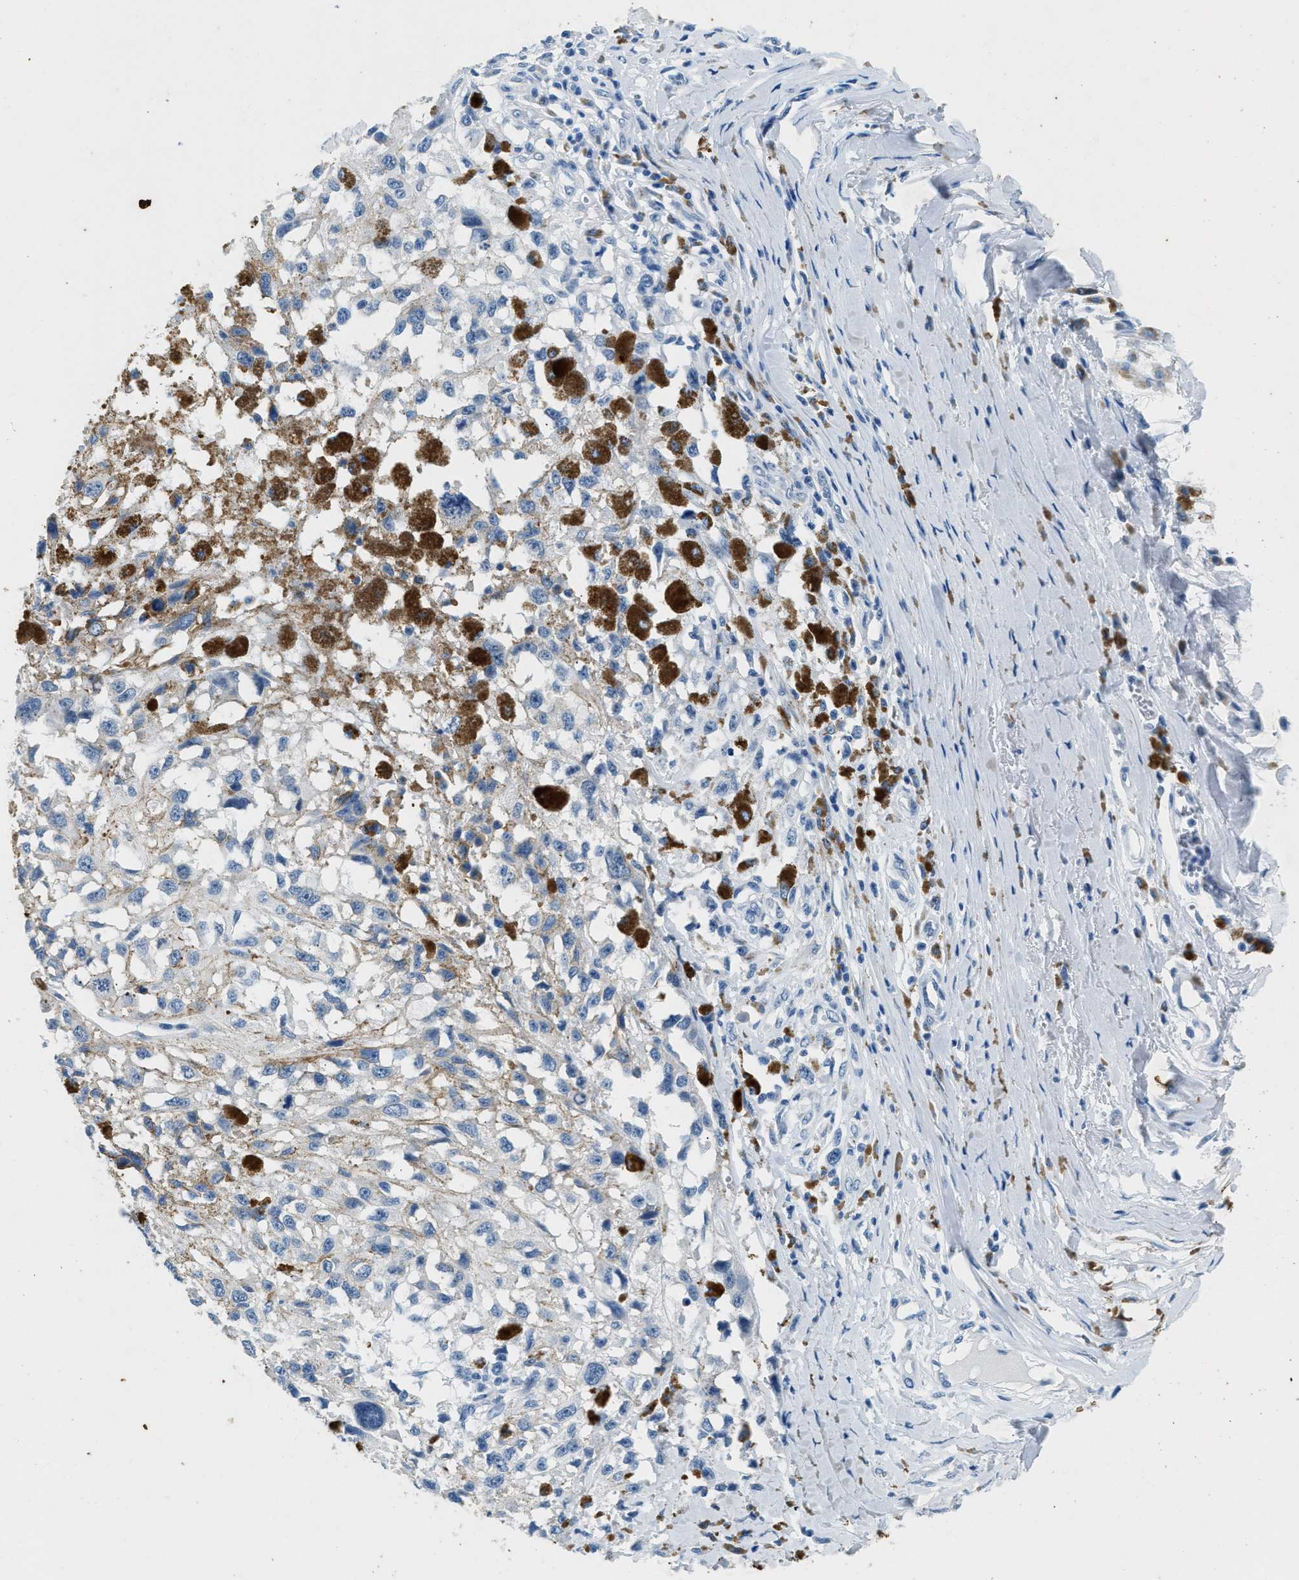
{"staining": {"intensity": "negative", "quantity": "none", "location": "none"}, "tissue": "melanoma", "cell_type": "Tumor cells", "image_type": "cancer", "snomed": [{"axis": "morphology", "description": "Malignant melanoma, Metastatic site"}, {"axis": "topography", "description": "Lymph node"}], "caption": "IHC image of human melanoma stained for a protein (brown), which demonstrates no staining in tumor cells. (DAB IHC visualized using brightfield microscopy, high magnification).", "gene": "CFAP20", "patient": {"sex": "male", "age": 59}}